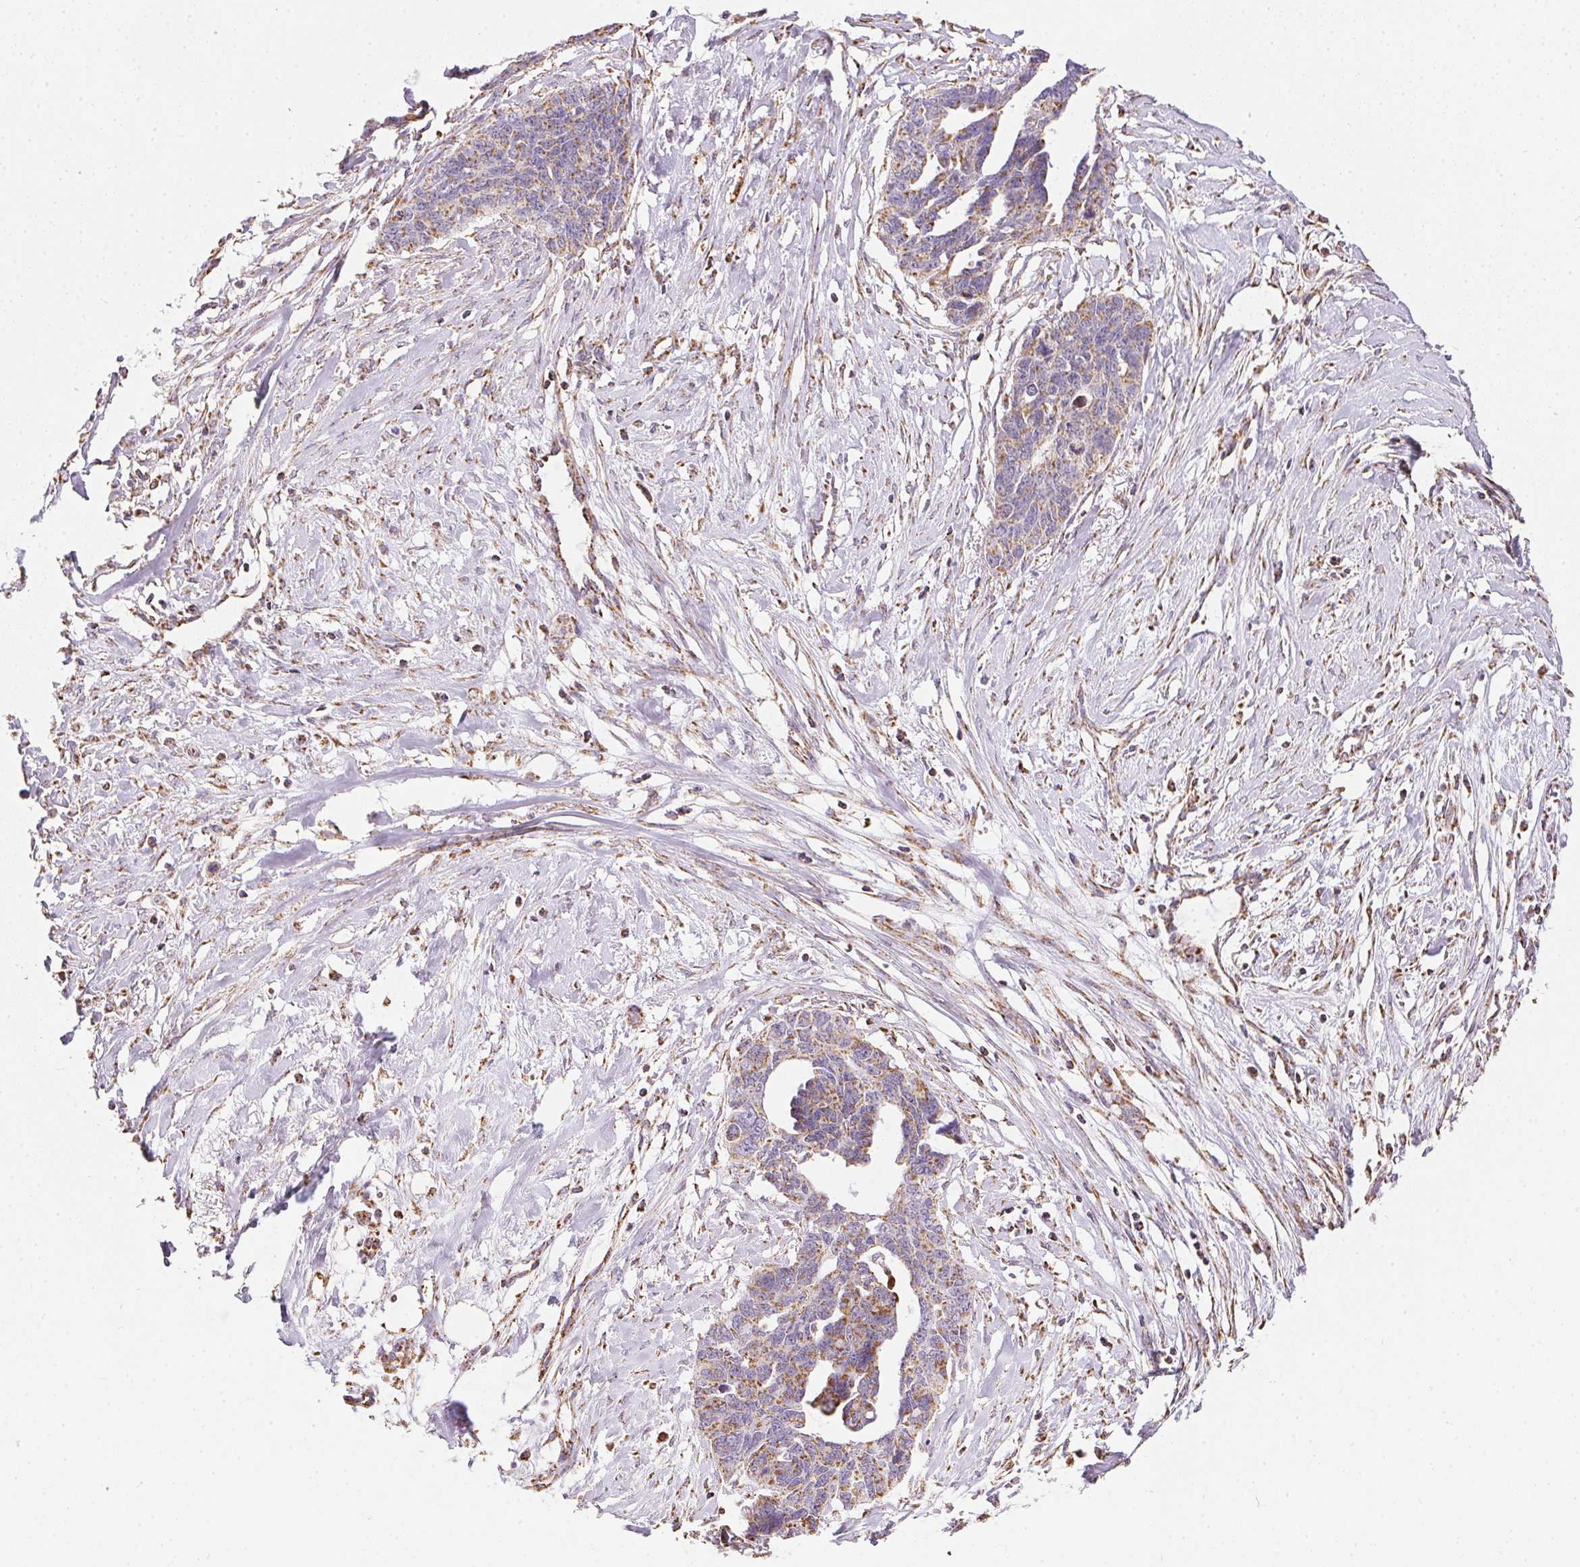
{"staining": {"intensity": "moderate", "quantity": ">75%", "location": "cytoplasmic/membranous"}, "tissue": "ovarian cancer", "cell_type": "Tumor cells", "image_type": "cancer", "snomed": [{"axis": "morphology", "description": "Cystadenocarcinoma, serous, NOS"}, {"axis": "topography", "description": "Ovary"}], "caption": "Immunohistochemistry micrograph of ovarian cancer stained for a protein (brown), which reveals medium levels of moderate cytoplasmic/membranous expression in approximately >75% of tumor cells.", "gene": "MAPK11", "patient": {"sex": "female", "age": 69}}